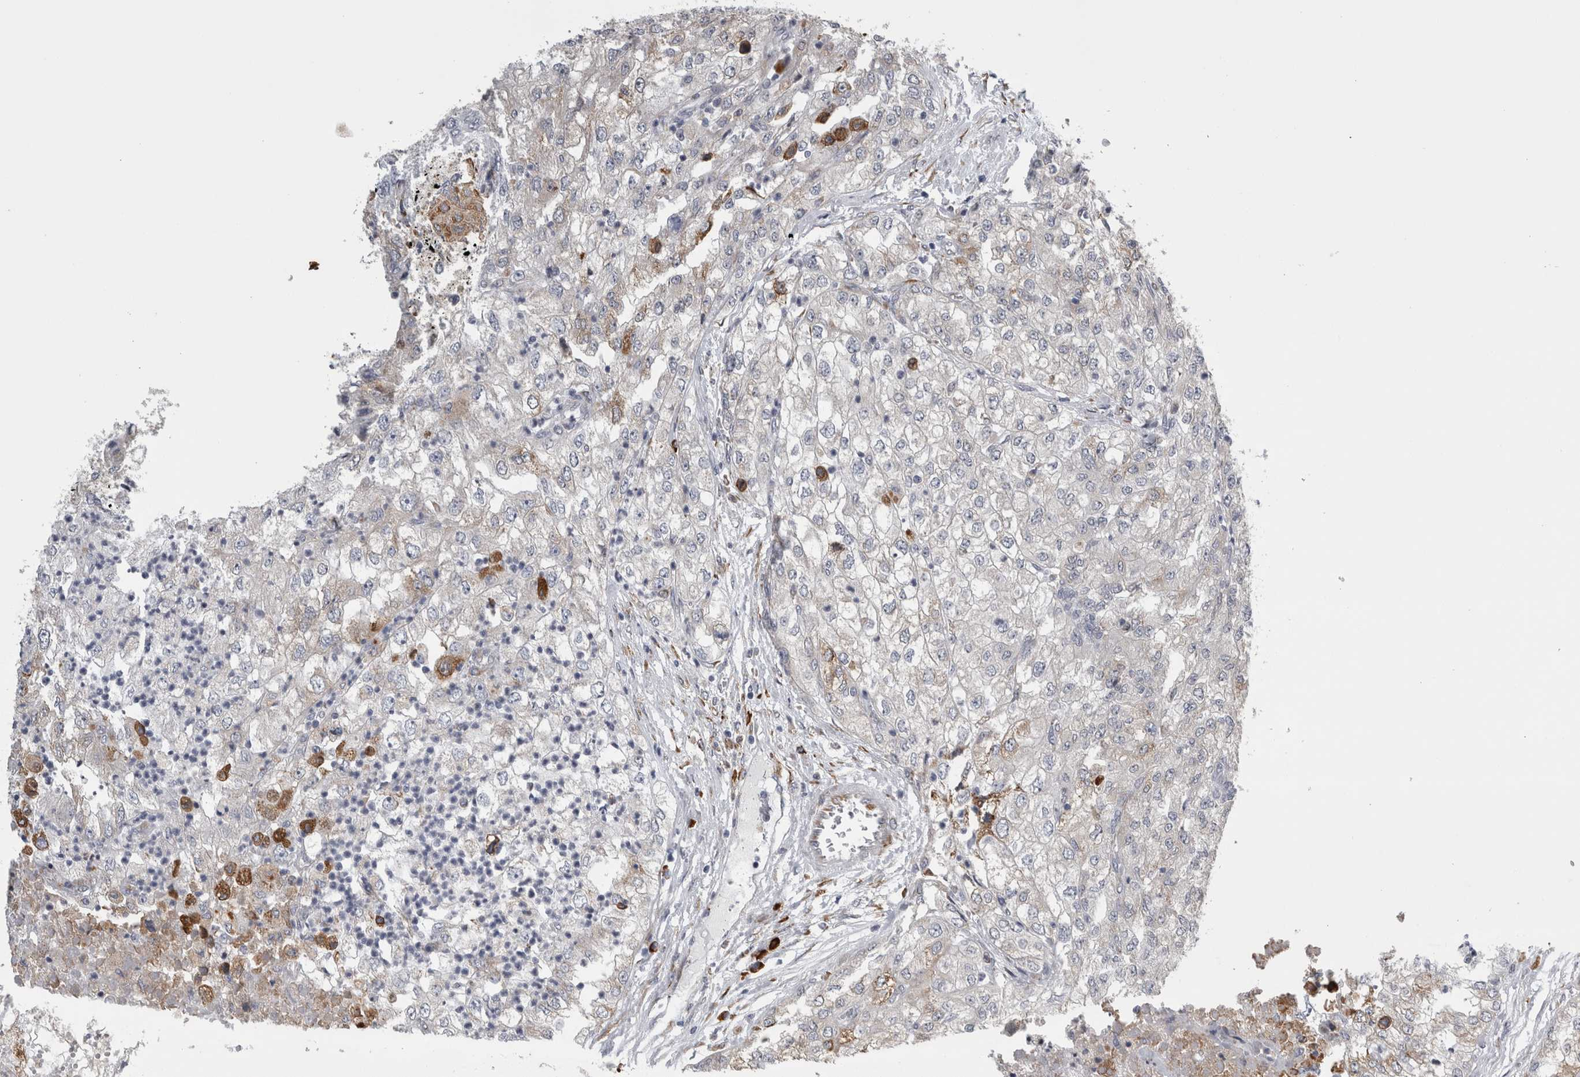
{"staining": {"intensity": "moderate", "quantity": "<25%", "location": "cytoplasmic/membranous"}, "tissue": "renal cancer", "cell_type": "Tumor cells", "image_type": "cancer", "snomed": [{"axis": "morphology", "description": "Adenocarcinoma, NOS"}, {"axis": "topography", "description": "Kidney"}], "caption": "High-magnification brightfield microscopy of renal cancer stained with DAB (3,3'-diaminobenzidine) (brown) and counterstained with hematoxylin (blue). tumor cells exhibit moderate cytoplasmic/membranous positivity is appreciated in approximately<25% of cells.", "gene": "FHIP2B", "patient": {"sex": "female", "age": 54}}